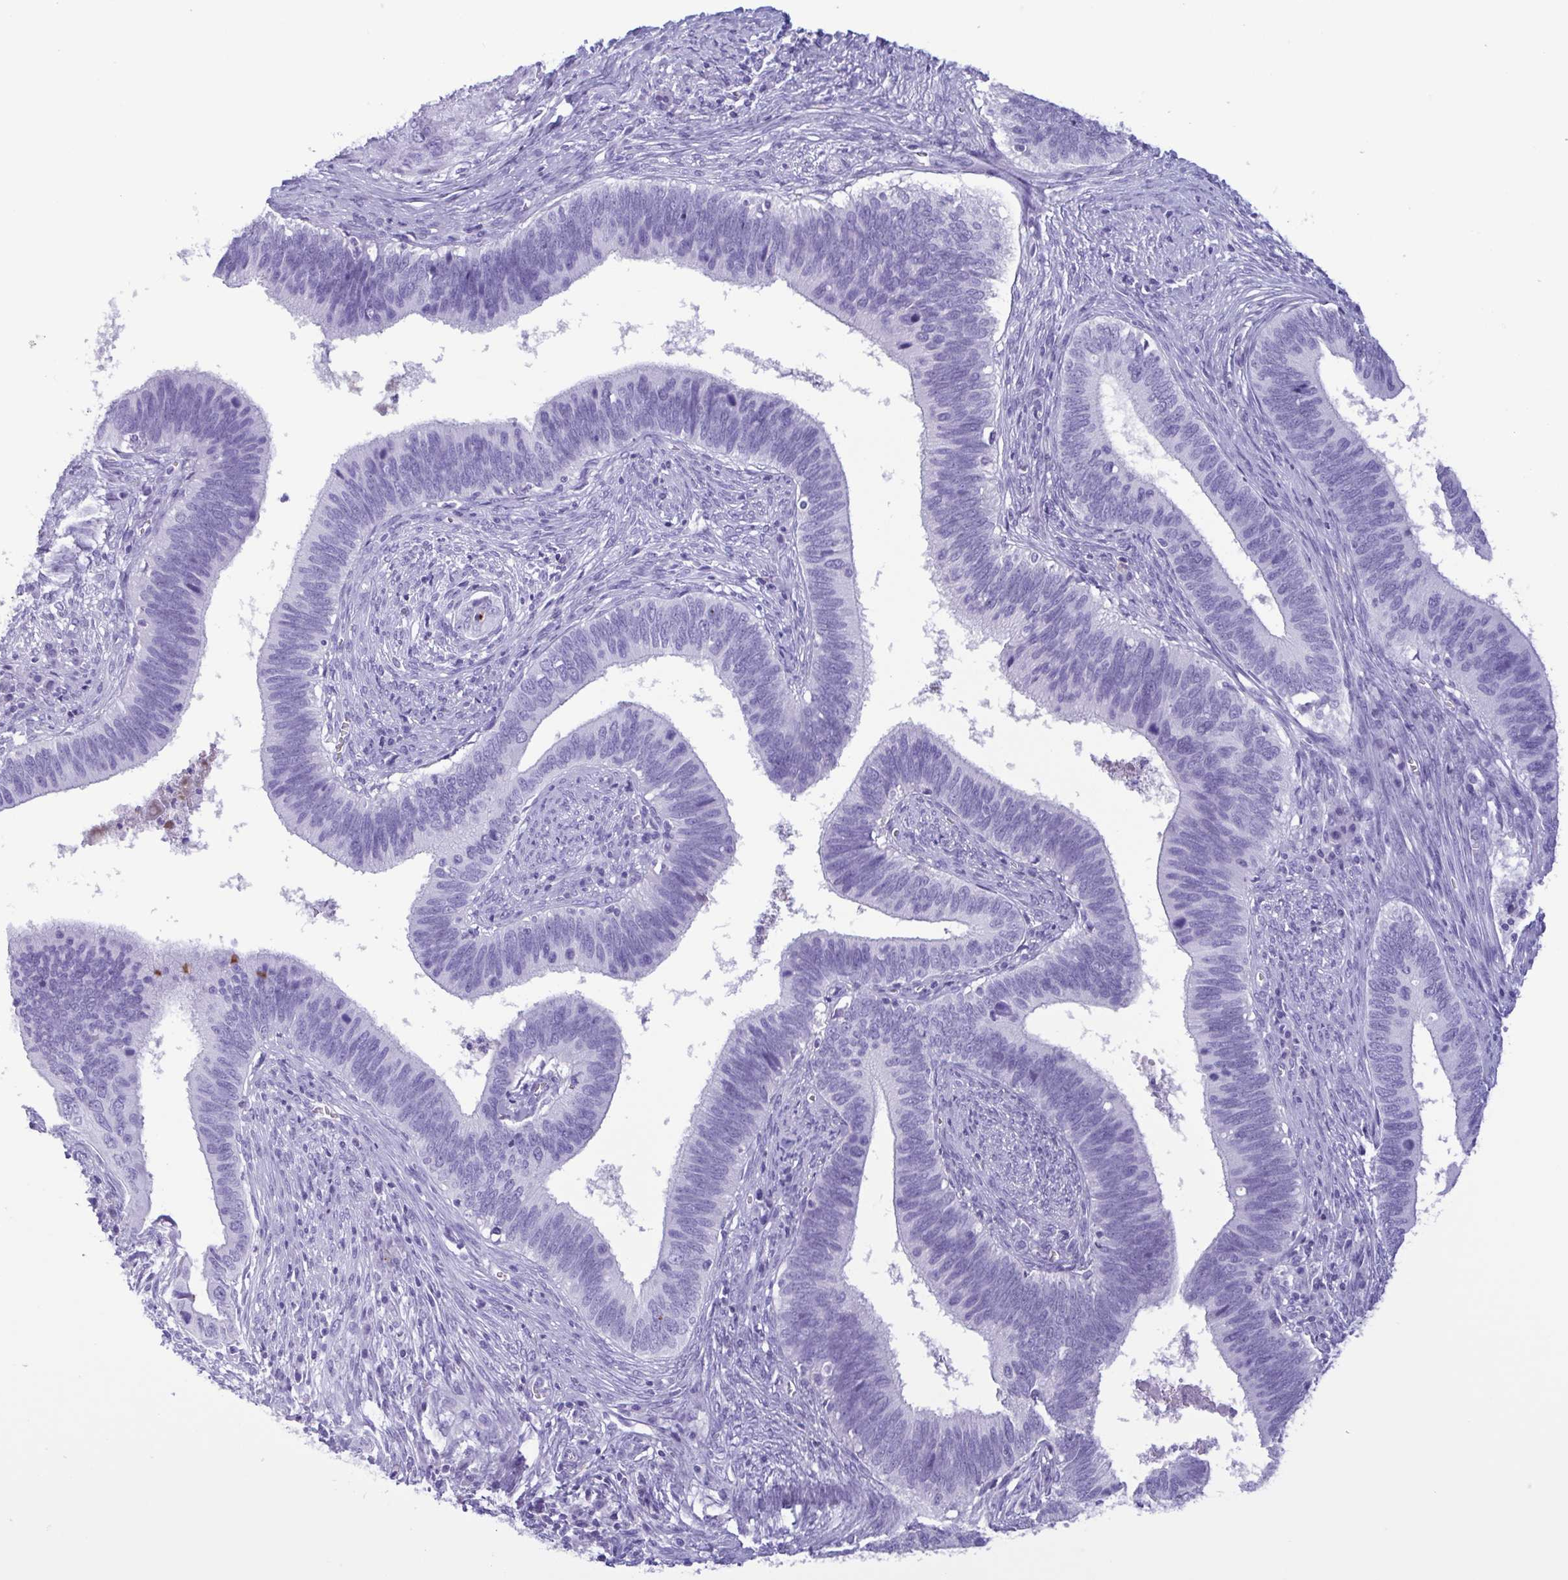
{"staining": {"intensity": "negative", "quantity": "none", "location": "none"}, "tissue": "cervical cancer", "cell_type": "Tumor cells", "image_type": "cancer", "snomed": [{"axis": "morphology", "description": "Adenocarcinoma, NOS"}, {"axis": "topography", "description": "Cervix"}], "caption": "Immunohistochemistry photomicrograph of adenocarcinoma (cervical) stained for a protein (brown), which exhibits no staining in tumor cells.", "gene": "LTF", "patient": {"sex": "female", "age": 42}}